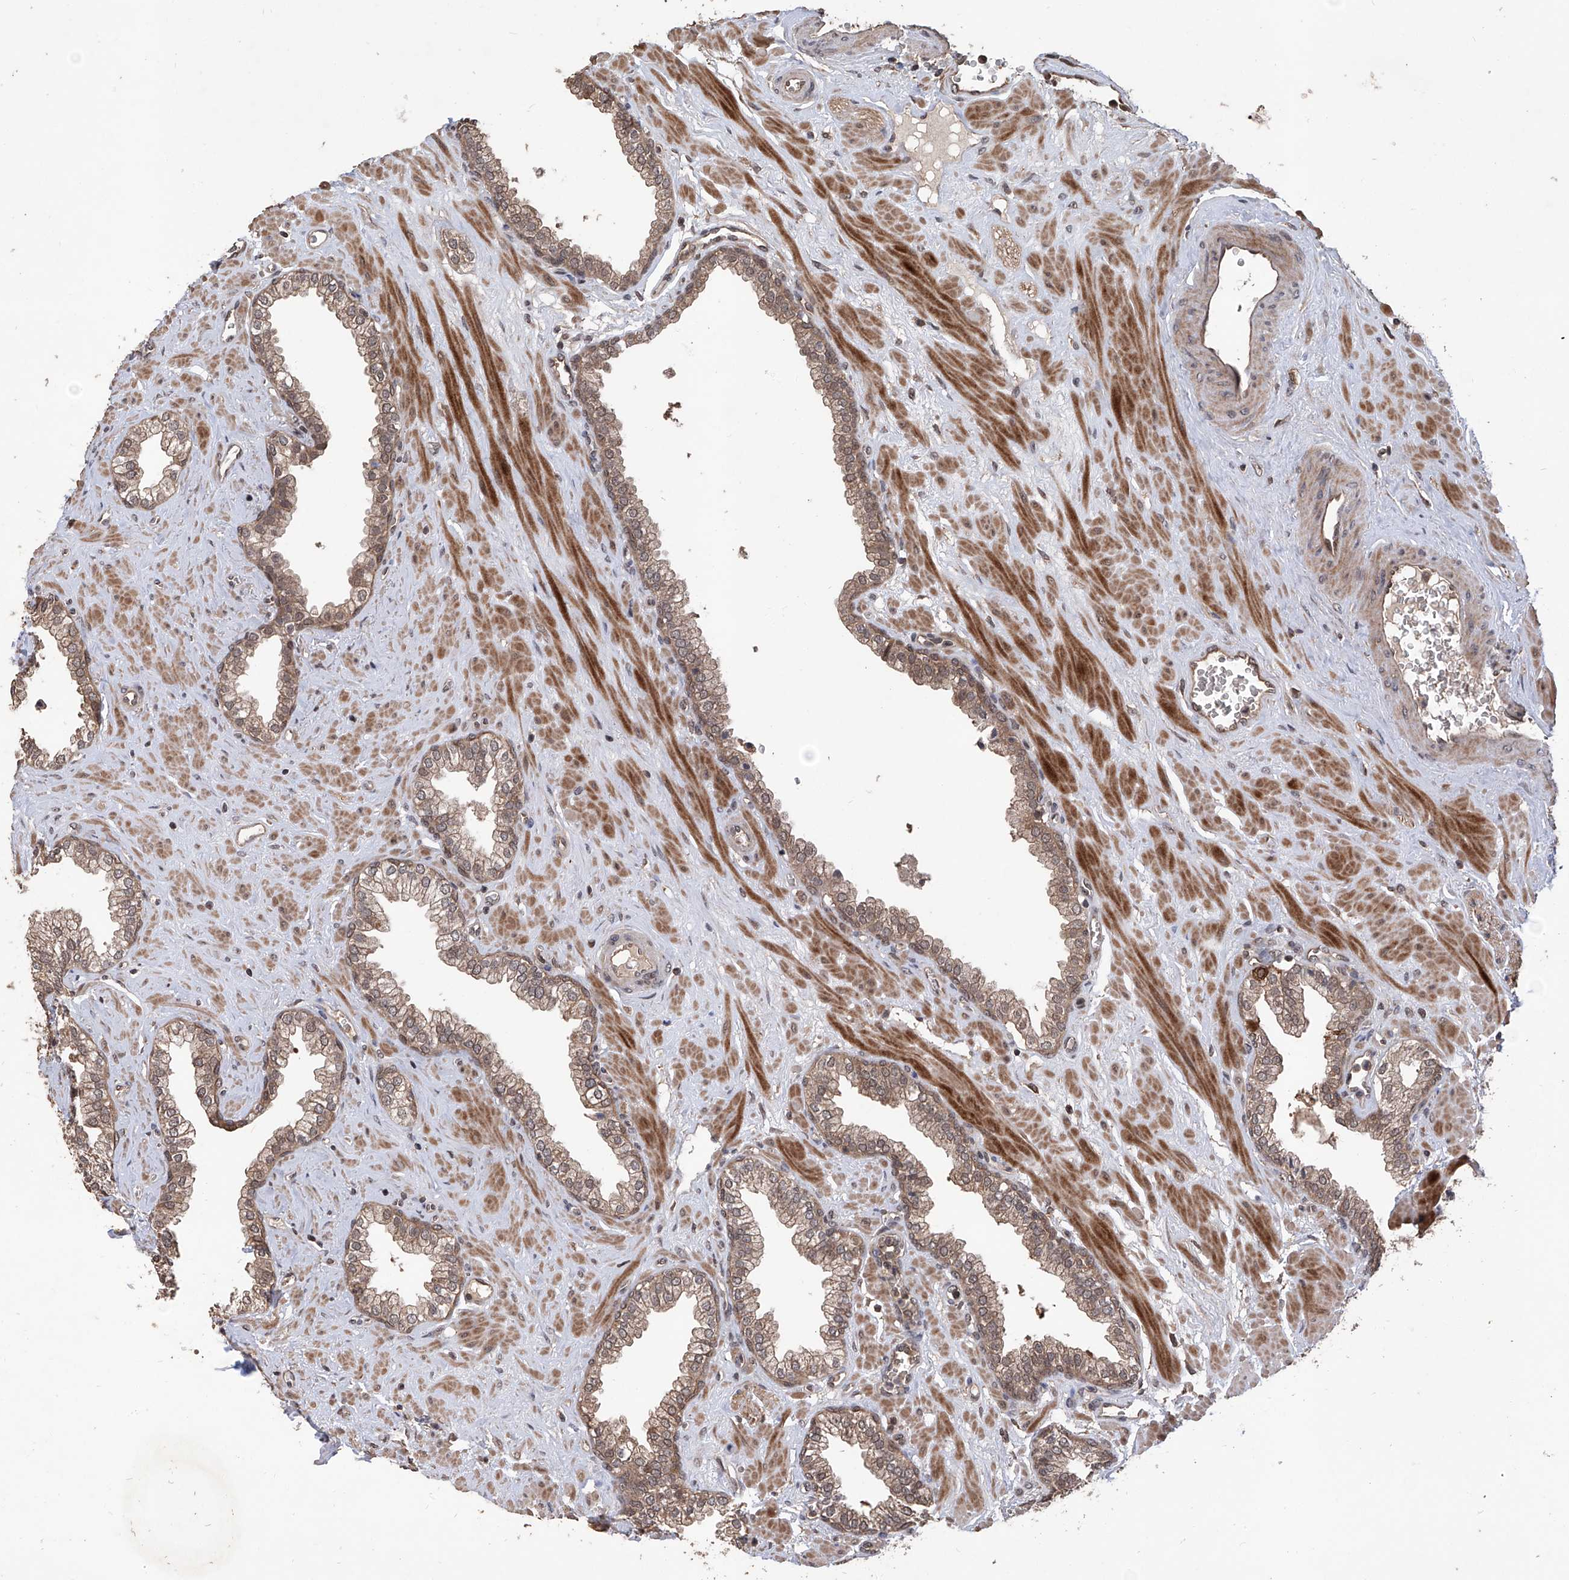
{"staining": {"intensity": "weak", "quantity": ">75%", "location": "cytoplasmic/membranous"}, "tissue": "prostate", "cell_type": "Glandular cells", "image_type": "normal", "snomed": [{"axis": "morphology", "description": "Normal tissue, NOS"}, {"axis": "morphology", "description": "Urothelial carcinoma, Low grade"}, {"axis": "topography", "description": "Urinary bladder"}, {"axis": "topography", "description": "Prostate"}], "caption": "Normal prostate demonstrates weak cytoplasmic/membranous staining in approximately >75% of glandular cells.", "gene": "LYSMD4", "patient": {"sex": "male", "age": 60}}